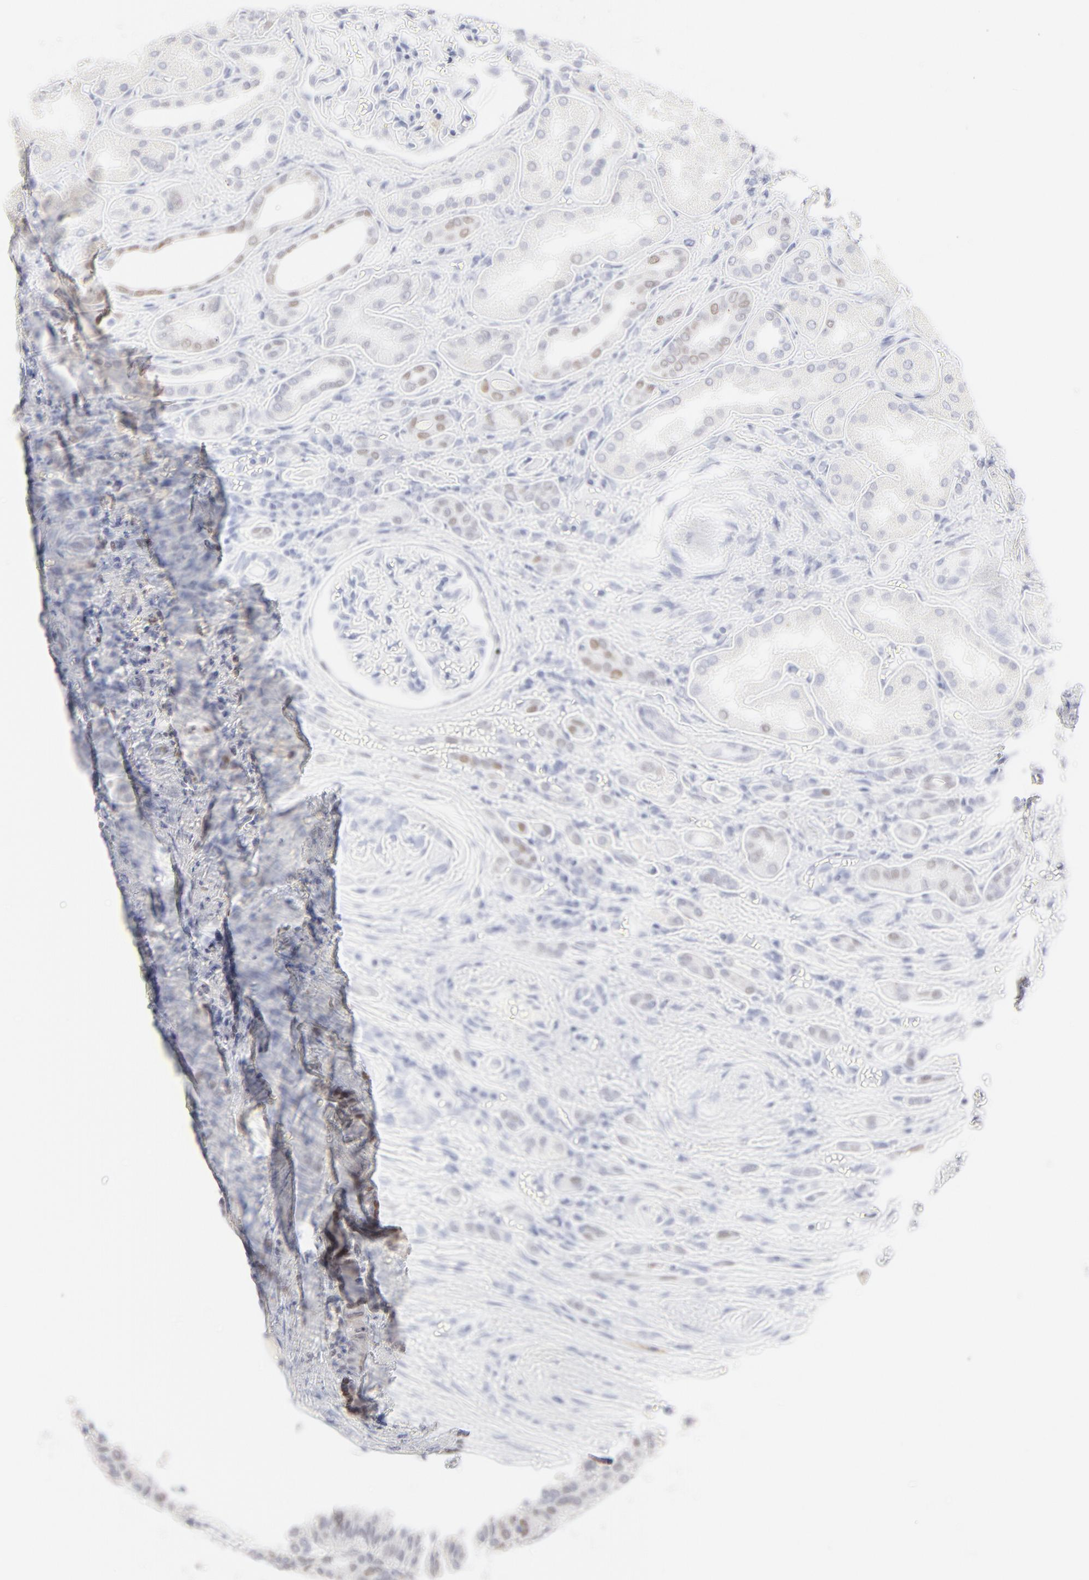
{"staining": {"intensity": "moderate", "quantity": "25%-75%", "location": "nuclear"}, "tissue": "renal cancer", "cell_type": "Tumor cells", "image_type": "cancer", "snomed": [{"axis": "morphology", "description": "Adenocarcinoma, NOS"}, {"axis": "topography", "description": "Kidney"}], "caption": "Moderate nuclear protein staining is present in approximately 25%-75% of tumor cells in adenocarcinoma (renal).", "gene": "ELF3", "patient": {"sex": "male", "age": 46}}